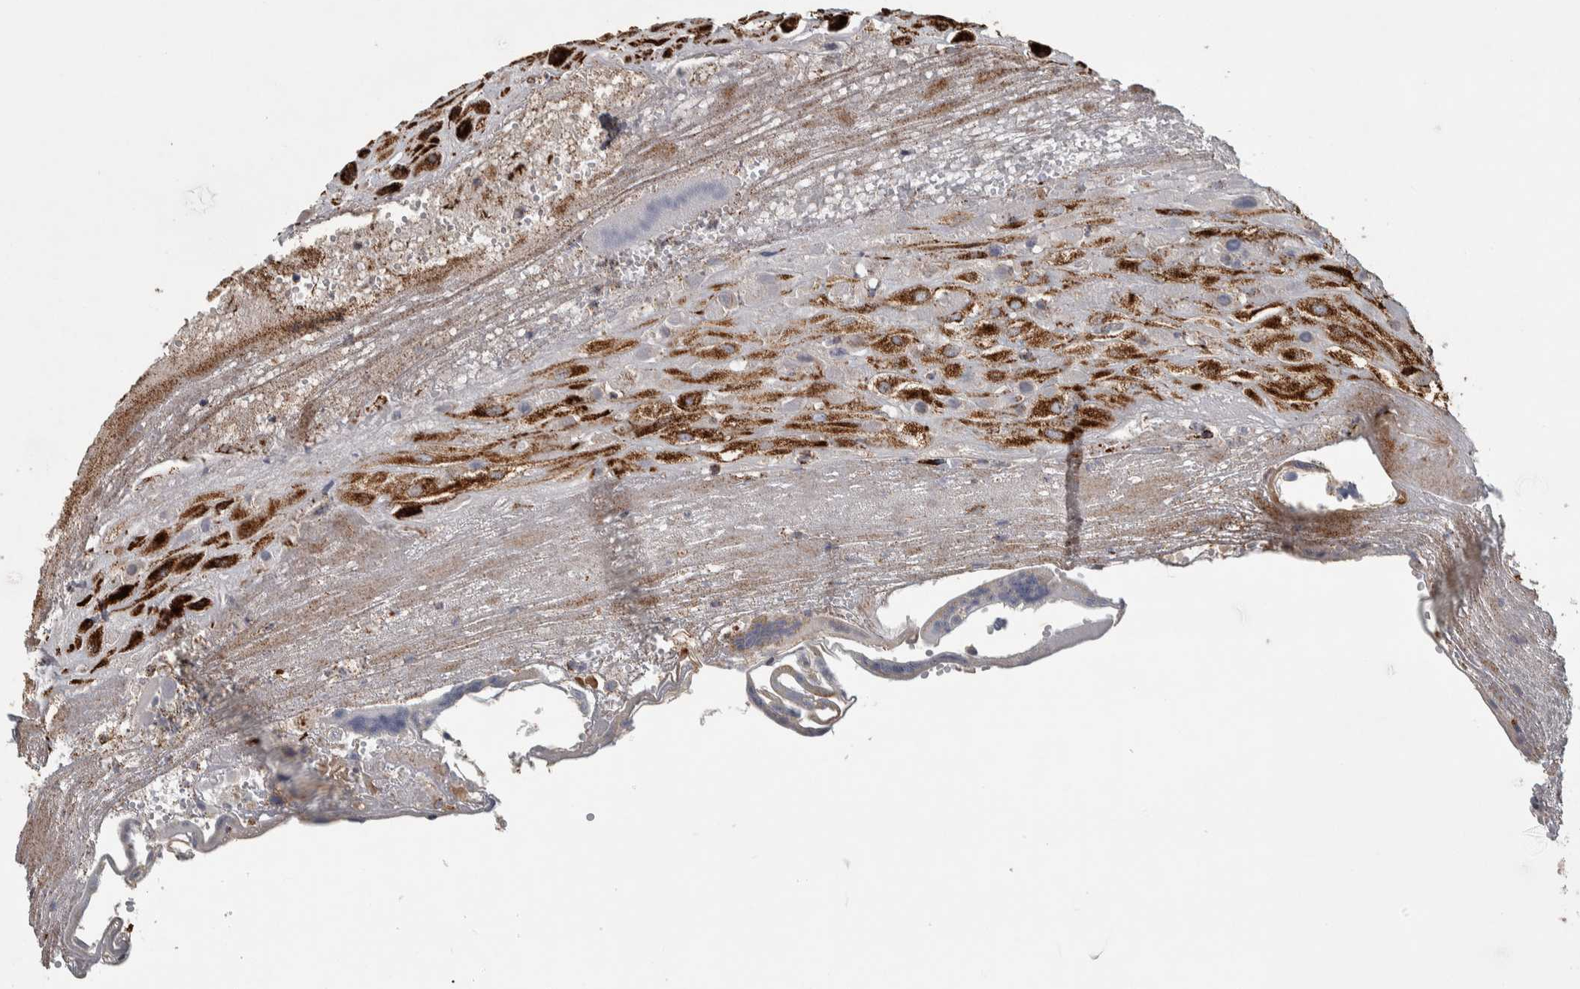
{"staining": {"intensity": "strong", "quantity": ">75%", "location": "cytoplasmic/membranous"}, "tissue": "placenta", "cell_type": "Decidual cells", "image_type": "normal", "snomed": [{"axis": "morphology", "description": "Normal tissue, NOS"}, {"axis": "topography", "description": "Placenta"}], "caption": "The image displays staining of benign placenta, revealing strong cytoplasmic/membranous protein positivity (brown color) within decidual cells. (DAB (3,3'-diaminobenzidine) IHC, brown staining for protein, blue staining for nuclei).", "gene": "FAM78A", "patient": {"sex": "female", "age": 18}}